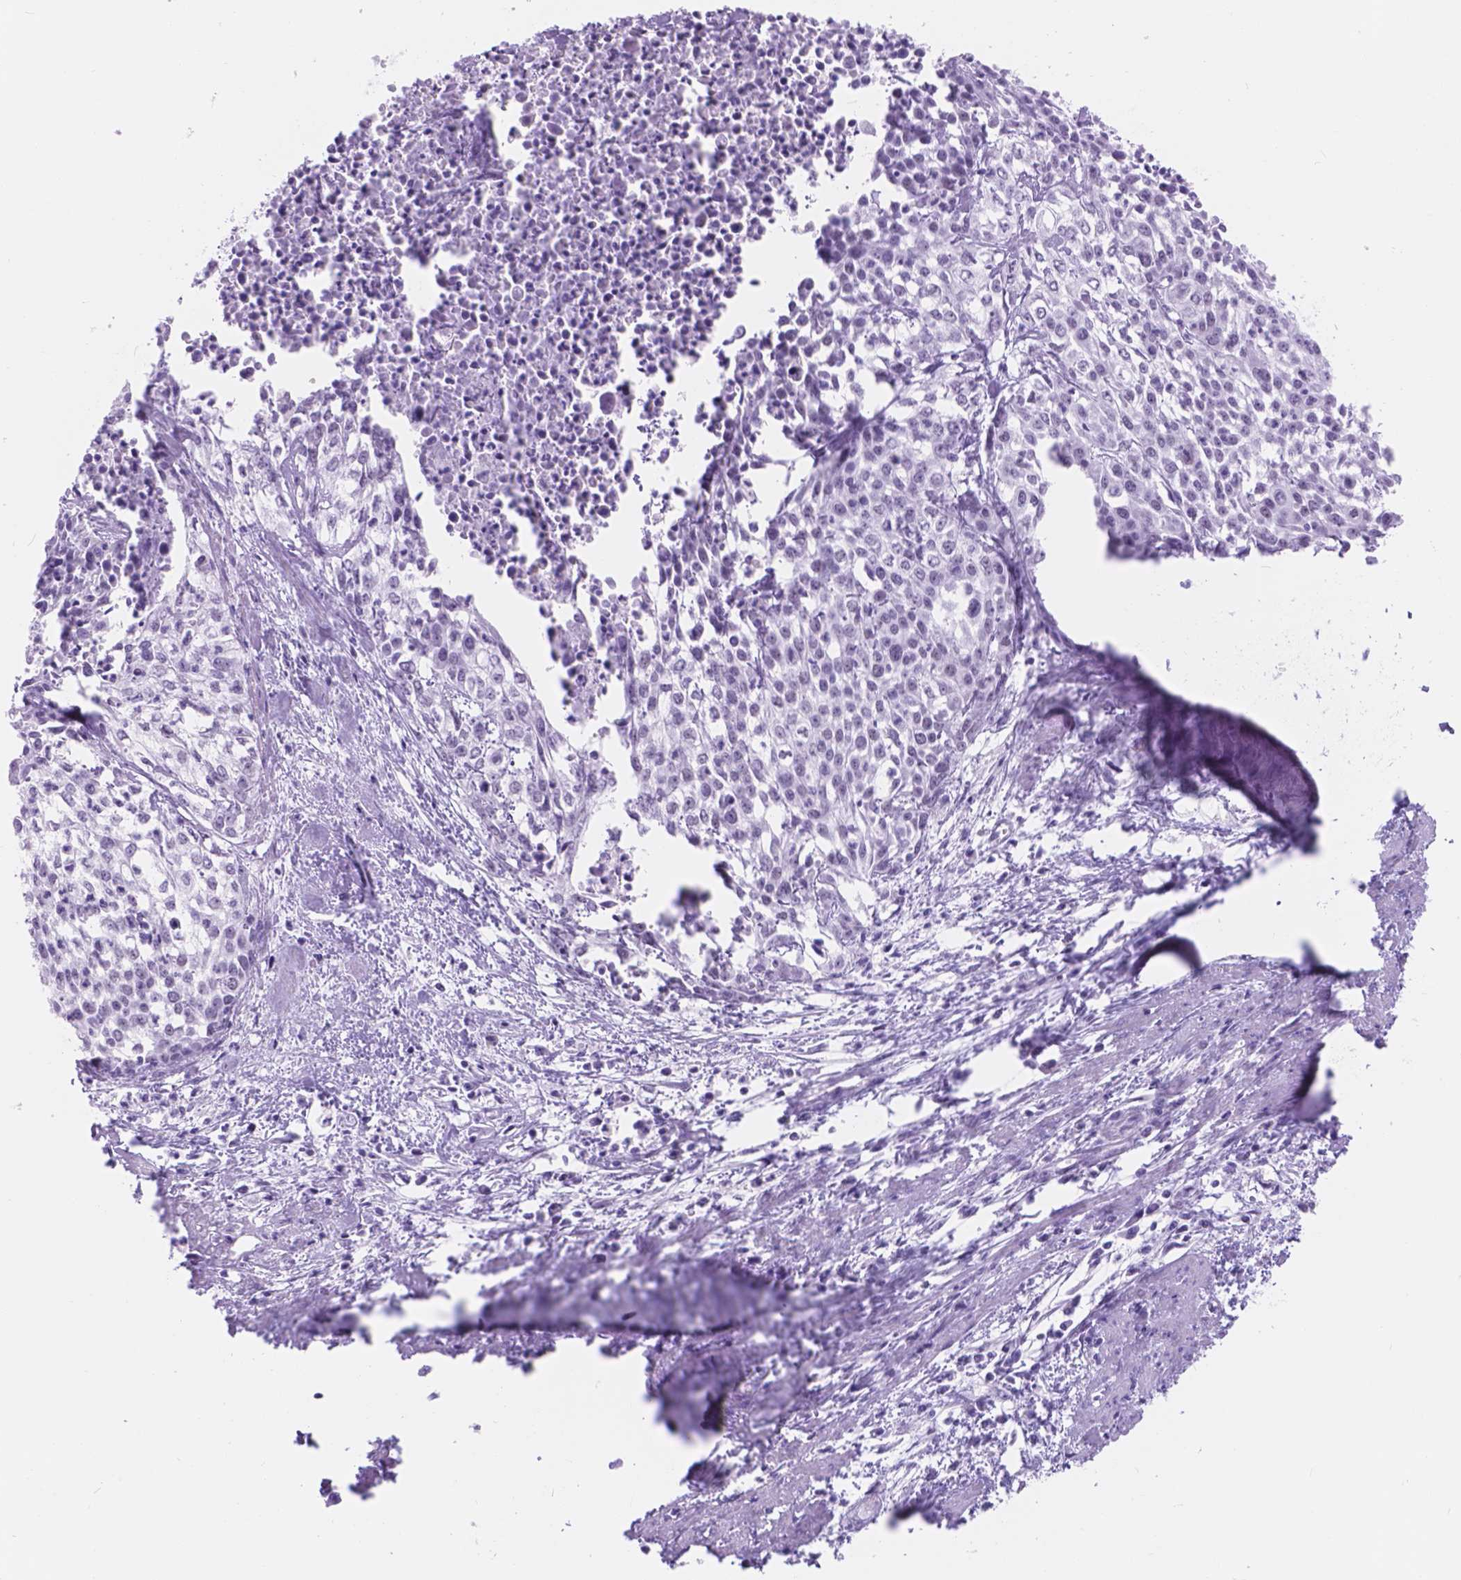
{"staining": {"intensity": "negative", "quantity": "none", "location": "none"}, "tissue": "cervical cancer", "cell_type": "Tumor cells", "image_type": "cancer", "snomed": [{"axis": "morphology", "description": "Squamous cell carcinoma, NOS"}, {"axis": "topography", "description": "Cervix"}], "caption": "A micrograph of cervical cancer stained for a protein displays no brown staining in tumor cells. (DAB (3,3'-diaminobenzidine) immunohistochemistry, high magnification).", "gene": "DCC", "patient": {"sex": "female", "age": 39}}